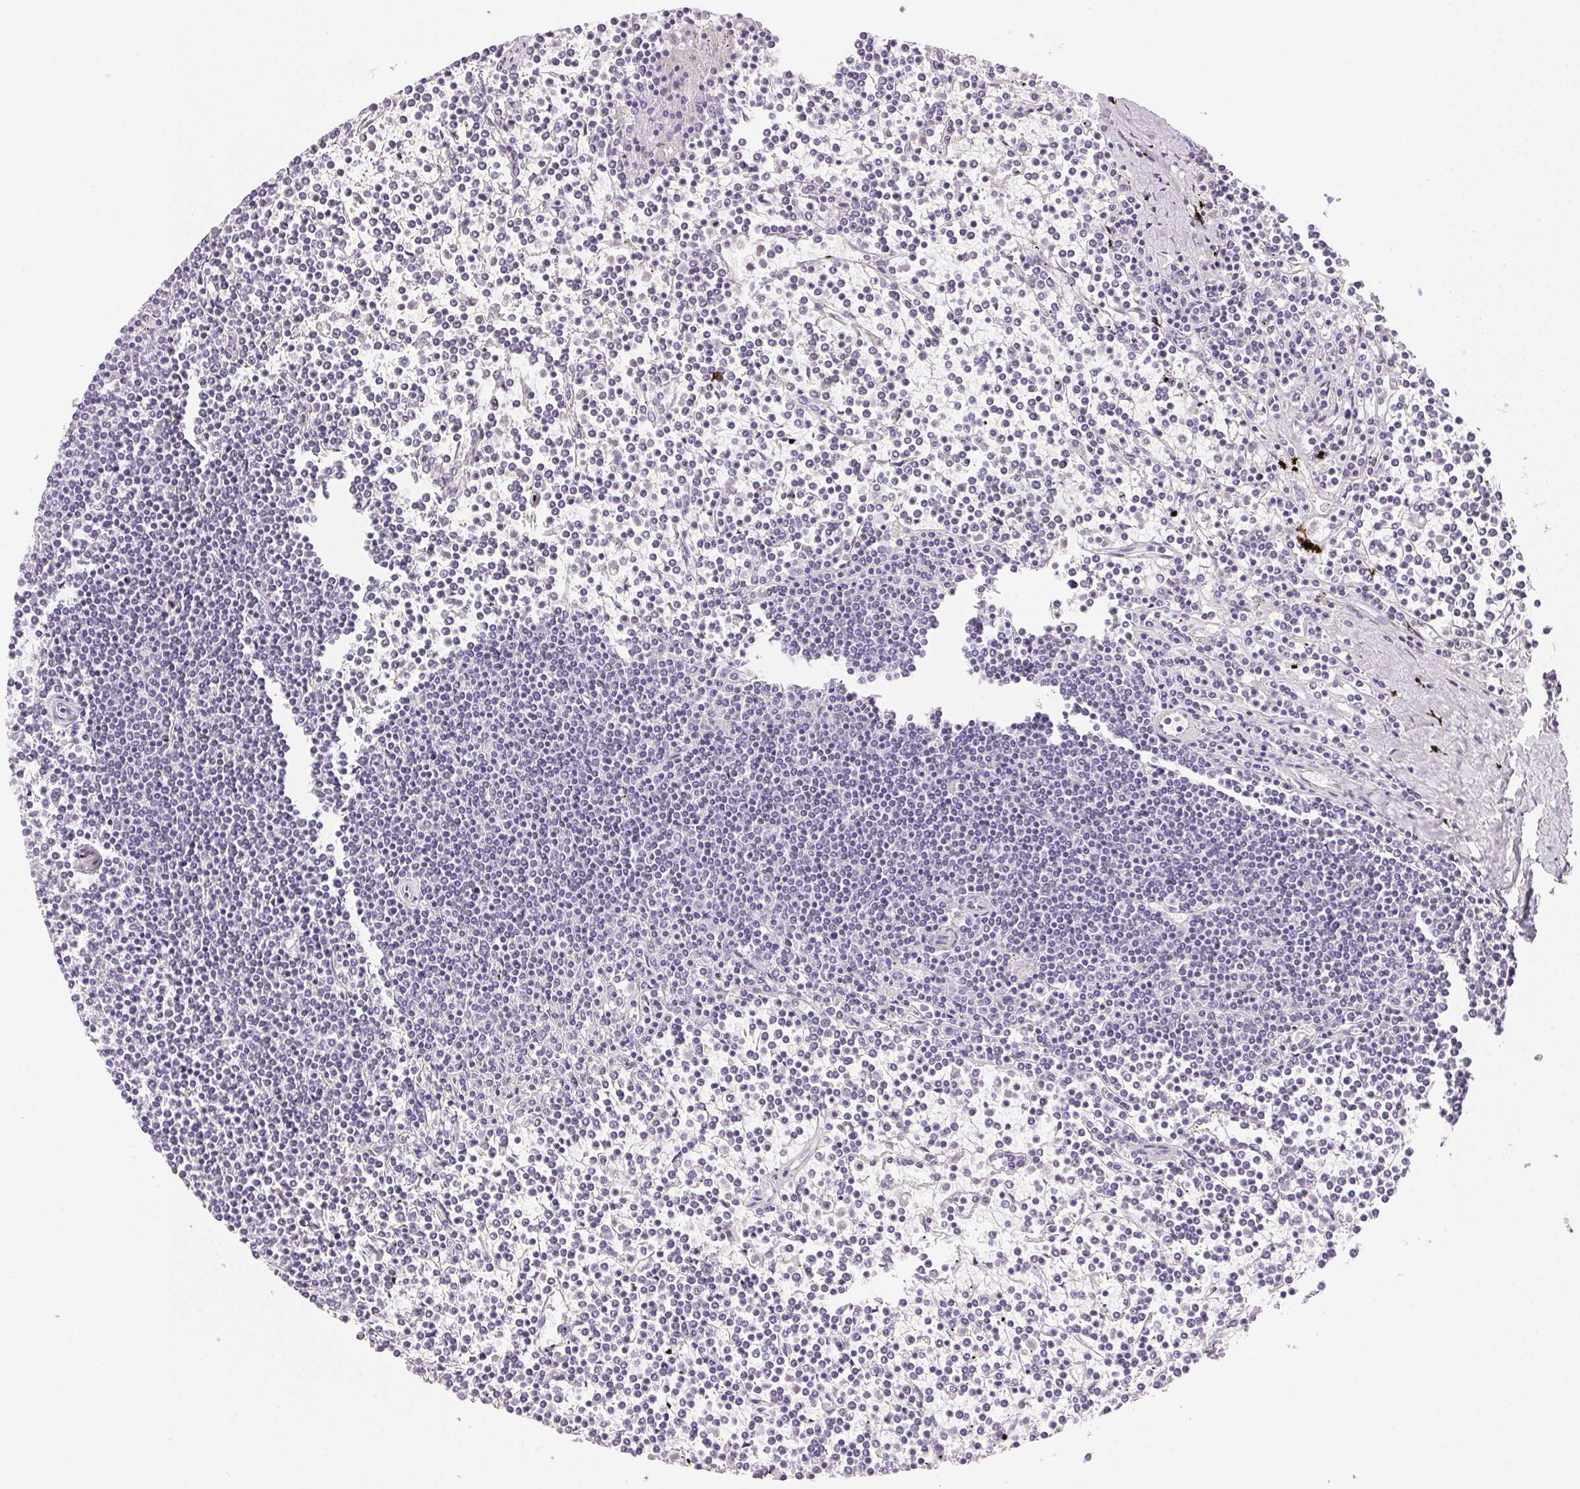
{"staining": {"intensity": "negative", "quantity": "none", "location": "none"}, "tissue": "lymphoma", "cell_type": "Tumor cells", "image_type": "cancer", "snomed": [{"axis": "morphology", "description": "Malignant lymphoma, non-Hodgkin's type, Low grade"}, {"axis": "topography", "description": "Spleen"}], "caption": "High magnification brightfield microscopy of lymphoma stained with DAB (3,3'-diaminobenzidine) (brown) and counterstained with hematoxylin (blue): tumor cells show no significant expression.", "gene": "SMTN", "patient": {"sex": "female", "age": 19}}